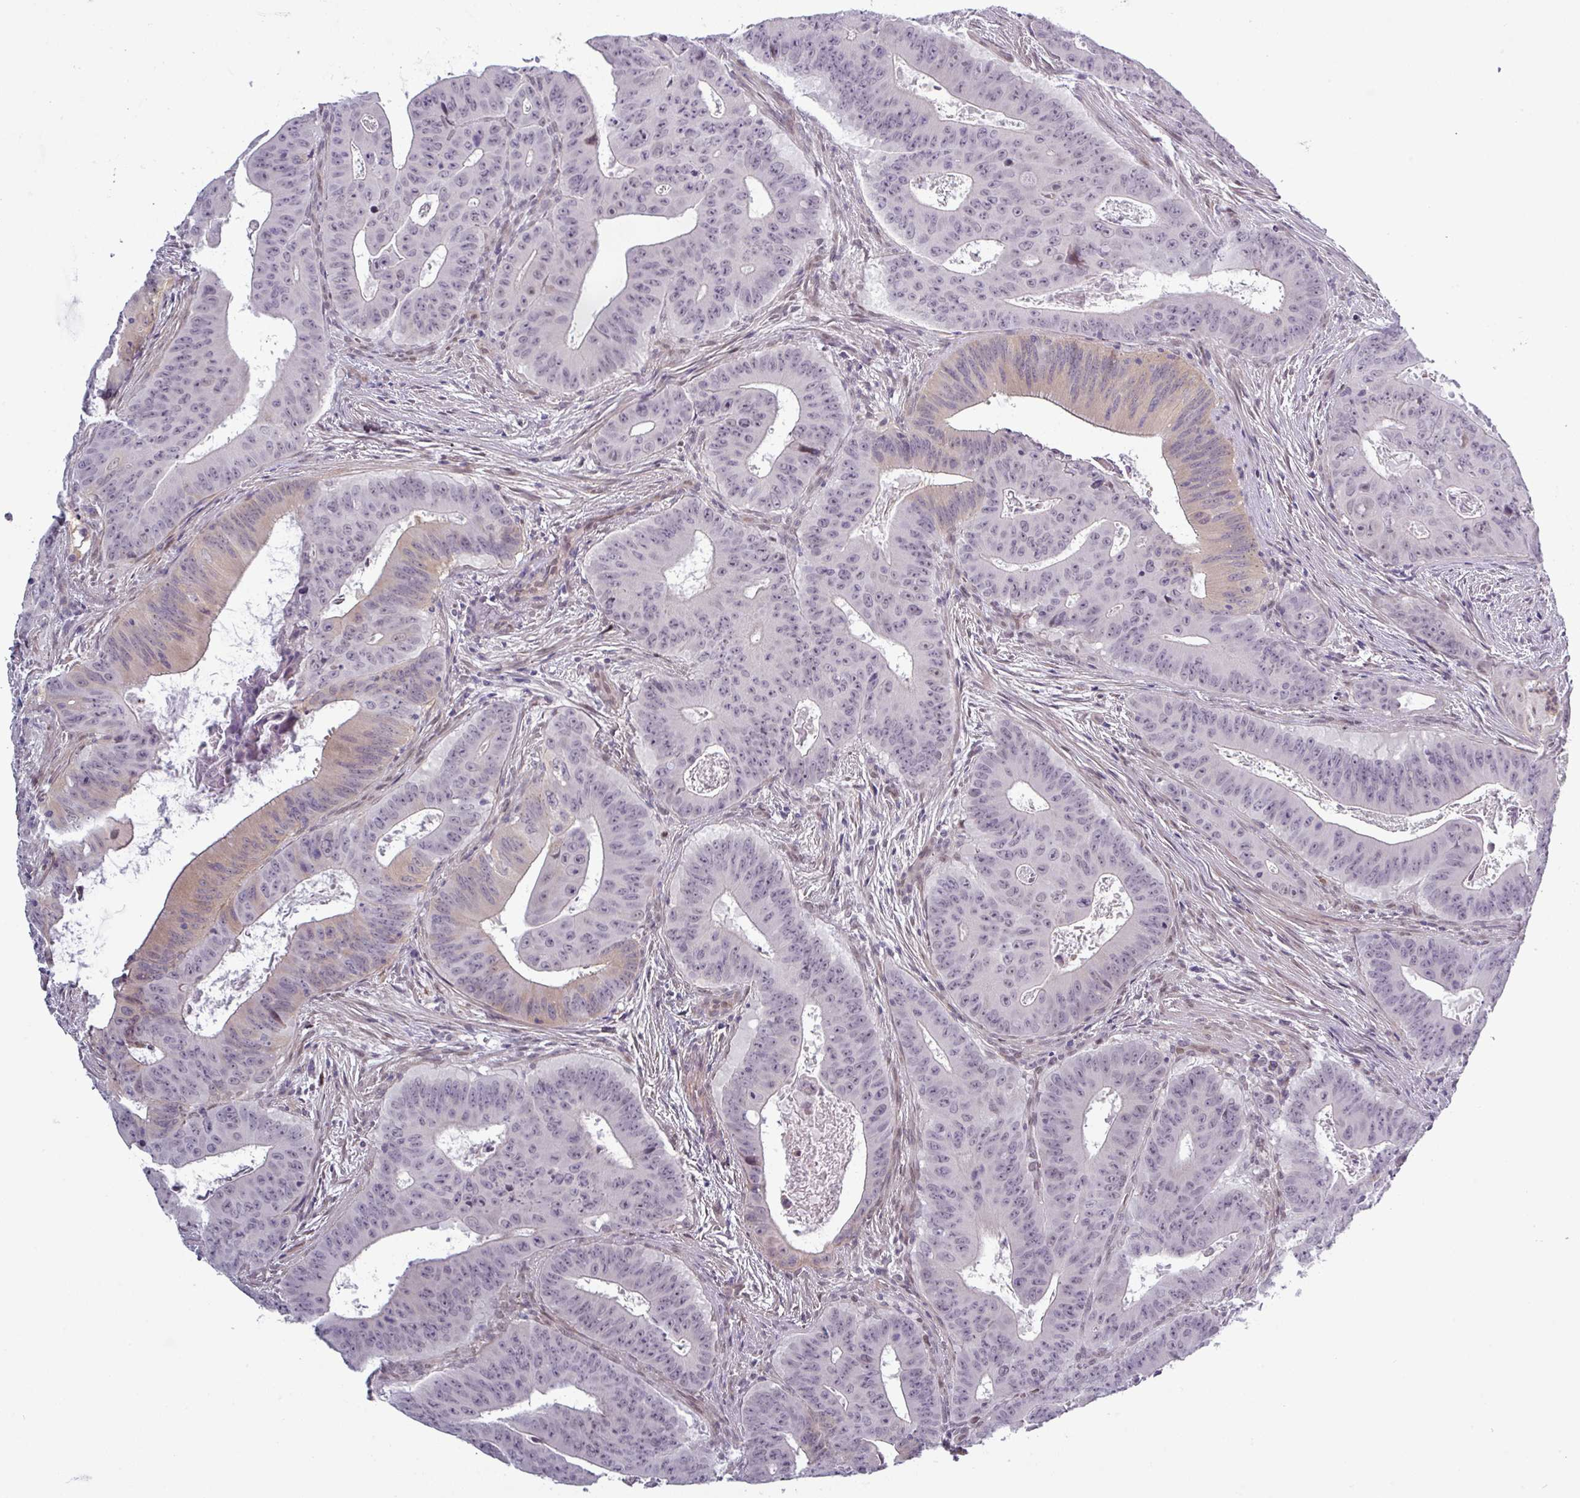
{"staining": {"intensity": "weak", "quantity": "<25%", "location": "cytoplasmic/membranous"}, "tissue": "colorectal cancer", "cell_type": "Tumor cells", "image_type": "cancer", "snomed": [{"axis": "morphology", "description": "Adenocarcinoma, NOS"}, {"axis": "topography", "description": "Rectum"}], "caption": "Immunohistochemical staining of human colorectal adenocarcinoma displays no significant positivity in tumor cells.", "gene": "PRAMEF12", "patient": {"sex": "female", "age": 75}}